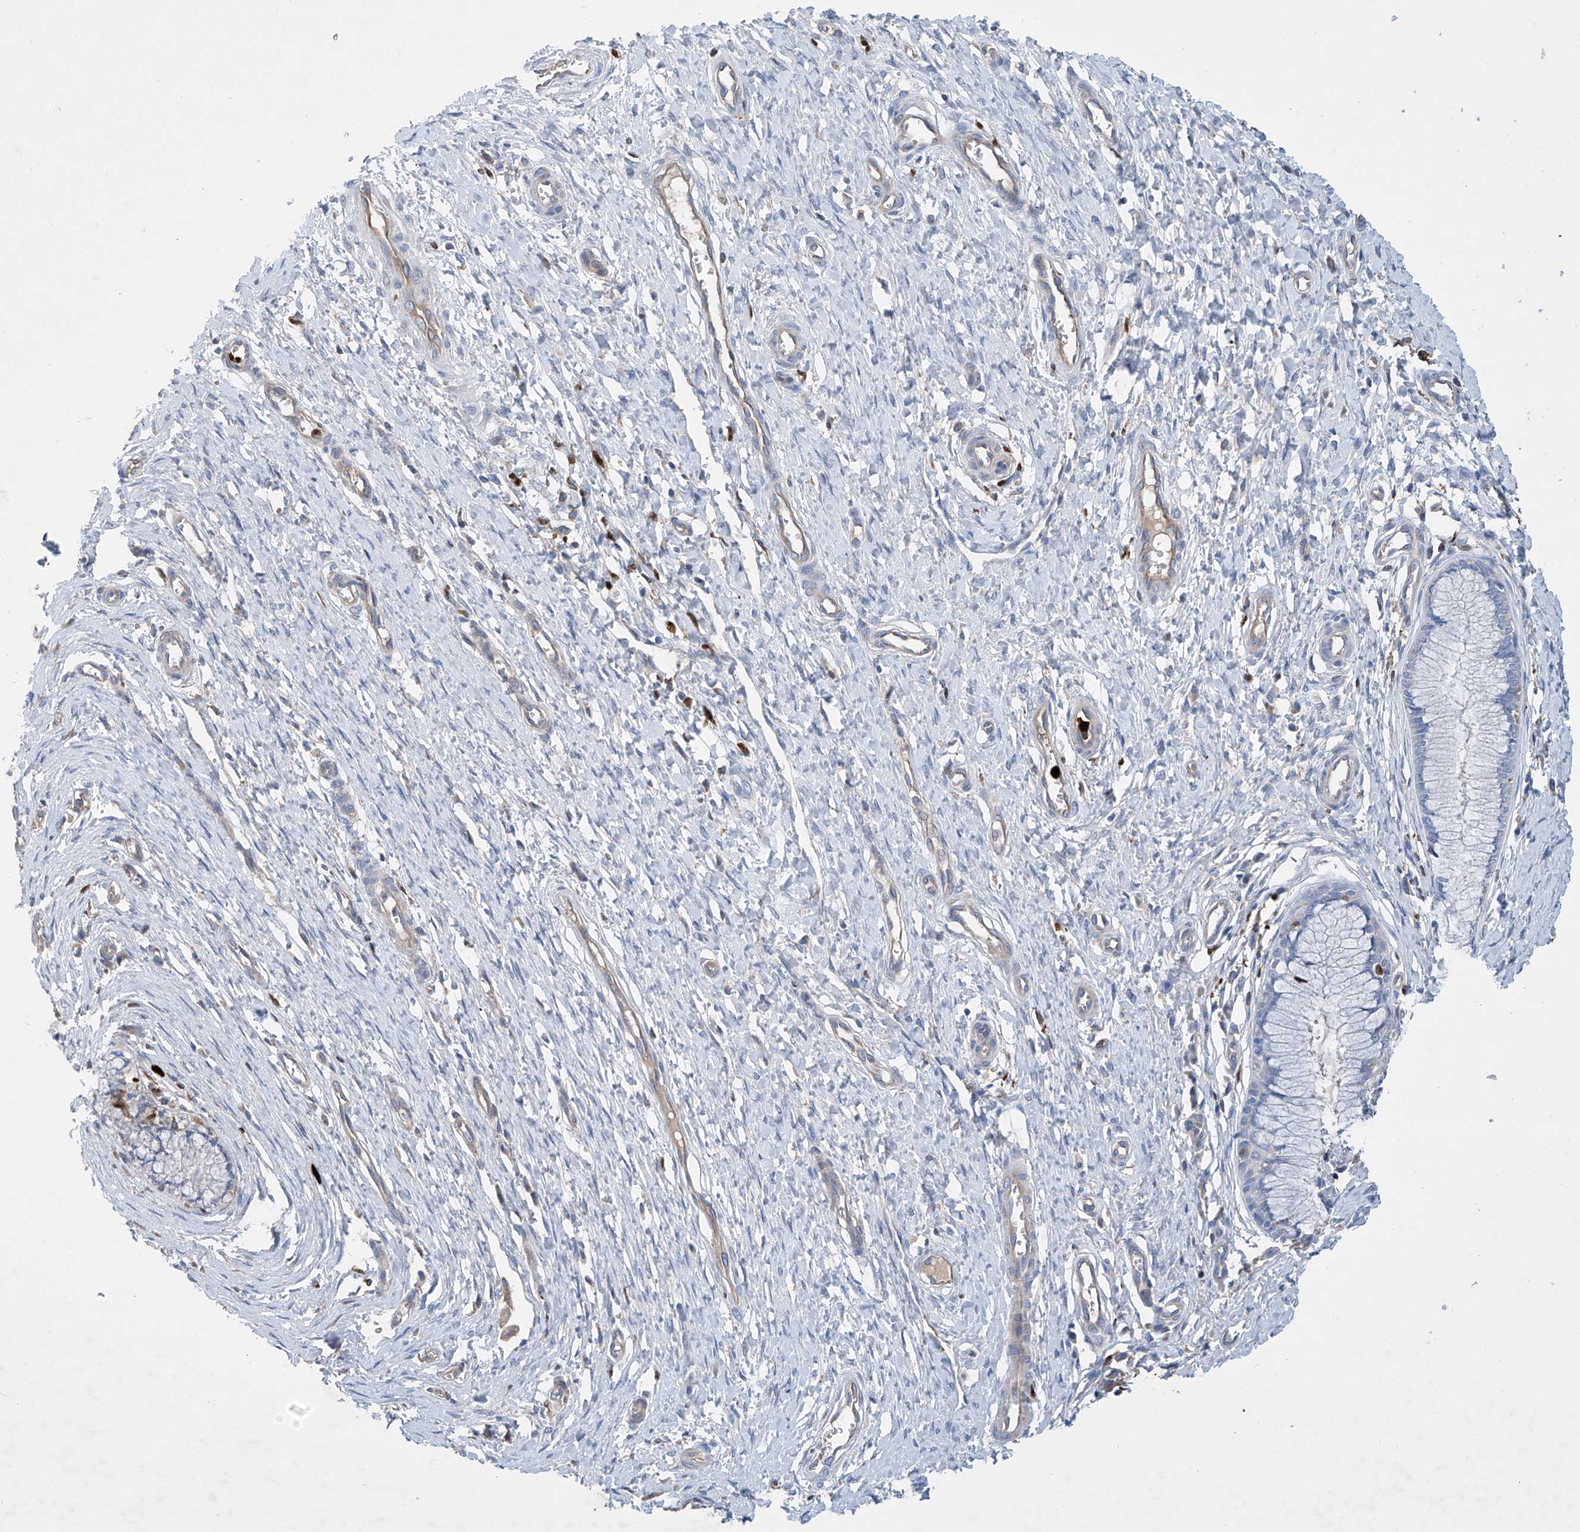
{"staining": {"intensity": "negative", "quantity": "none", "location": "none"}, "tissue": "cervix", "cell_type": "Glandular cells", "image_type": "normal", "snomed": [{"axis": "morphology", "description": "Normal tissue, NOS"}, {"axis": "topography", "description": "Cervix"}], "caption": "The IHC image has no significant staining in glandular cells of cervix.", "gene": "PHACTR2", "patient": {"sex": "female", "age": 55}}